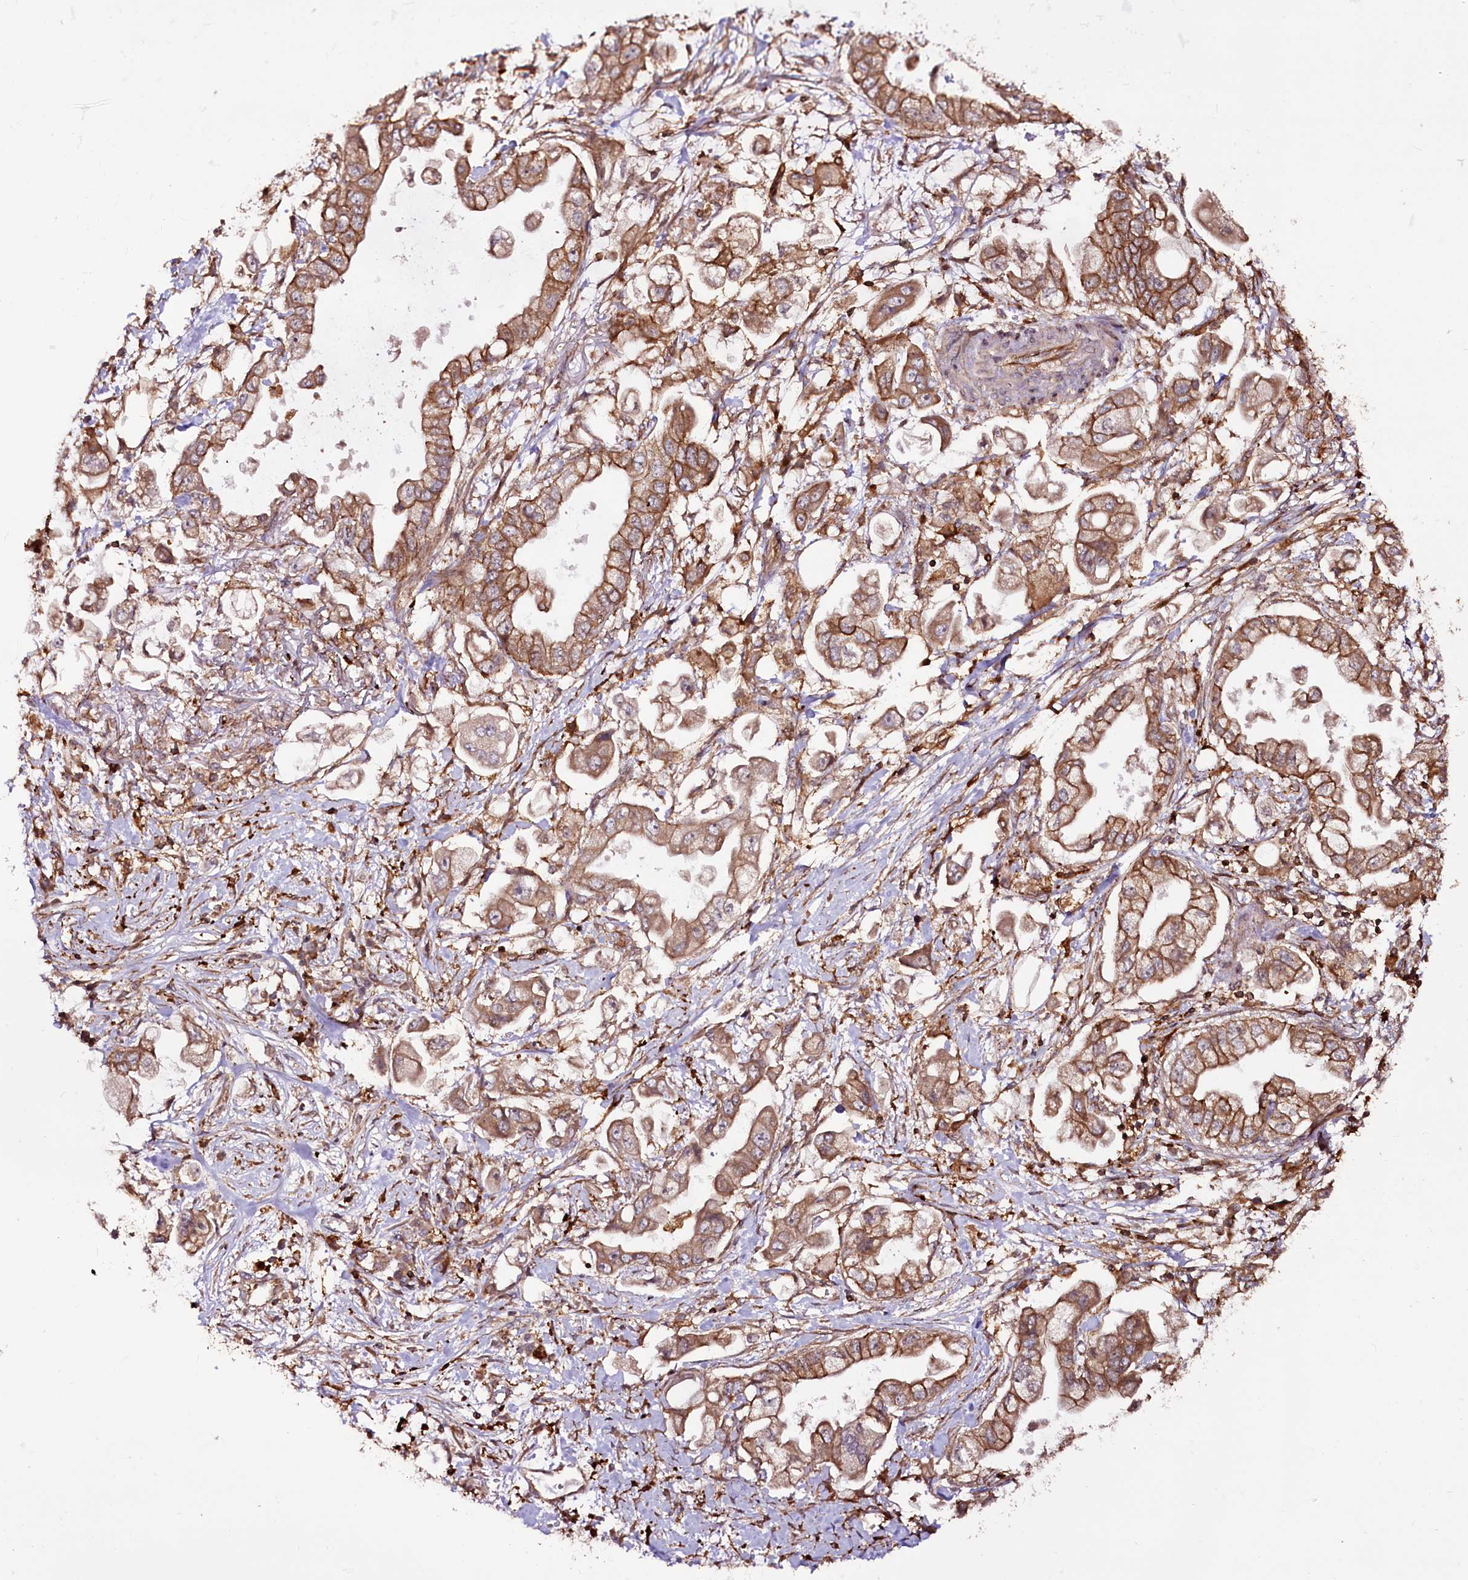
{"staining": {"intensity": "moderate", "quantity": ">75%", "location": "cytoplasmic/membranous"}, "tissue": "stomach cancer", "cell_type": "Tumor cells", "image_type": "cancer", "snomed": [{"axis": "morphology", "description": "Adenocarcinoma, NOS"}, {"axis": "topography", "description": "Stomach"}], "caption": "There is medium levels of moderate cytoplasmic/membranous positivity in tumor cells of stomach cancer (adenocarcinoma), as demonstrated by immunohistochemical staining (brown color).", "gene": "DHX29", "patient": {"sex": "male", "age": 62}}